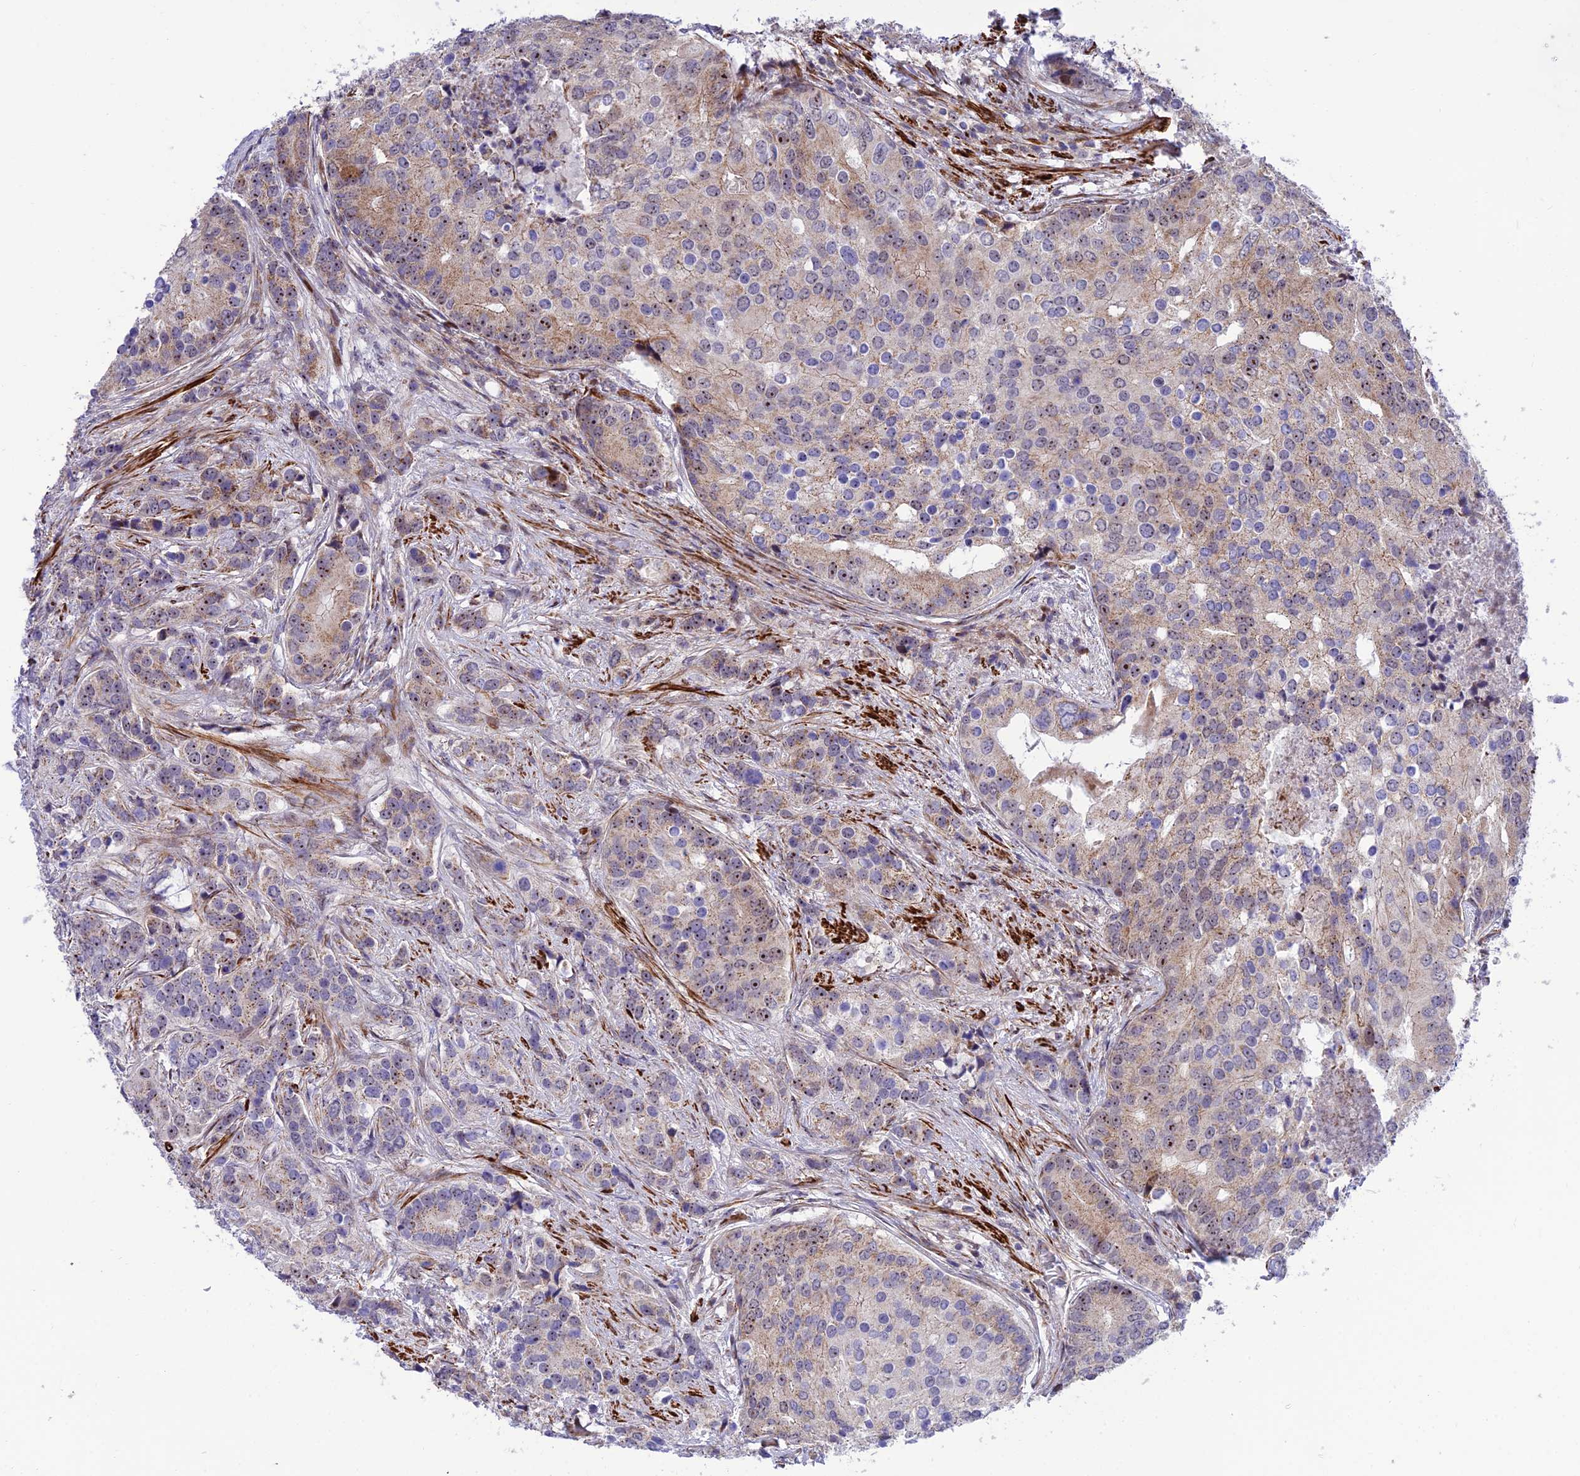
{"staining": {"intensity": "moderate", "quantity": "25%-75%", "location": "cytoplasmic/membranous,nuclear"}, "tissue": "prostate cancer", "cell_type": "Tumor cells", "image_type": "cancer", "snomed": [{"axis": "morphology", "description": "Adenocarcinoma, High grade"}, {"axis": "topography", "description": "Prostate"}], "caption": "Prostate cancer stained for a protein (brown) shows moderate cytoplasmic/membranous and nuclear positive expression in about 25%-75% of tumor cells.", "gene": "KBTBD7", "patient": {"sex": "male", "age": 62}}